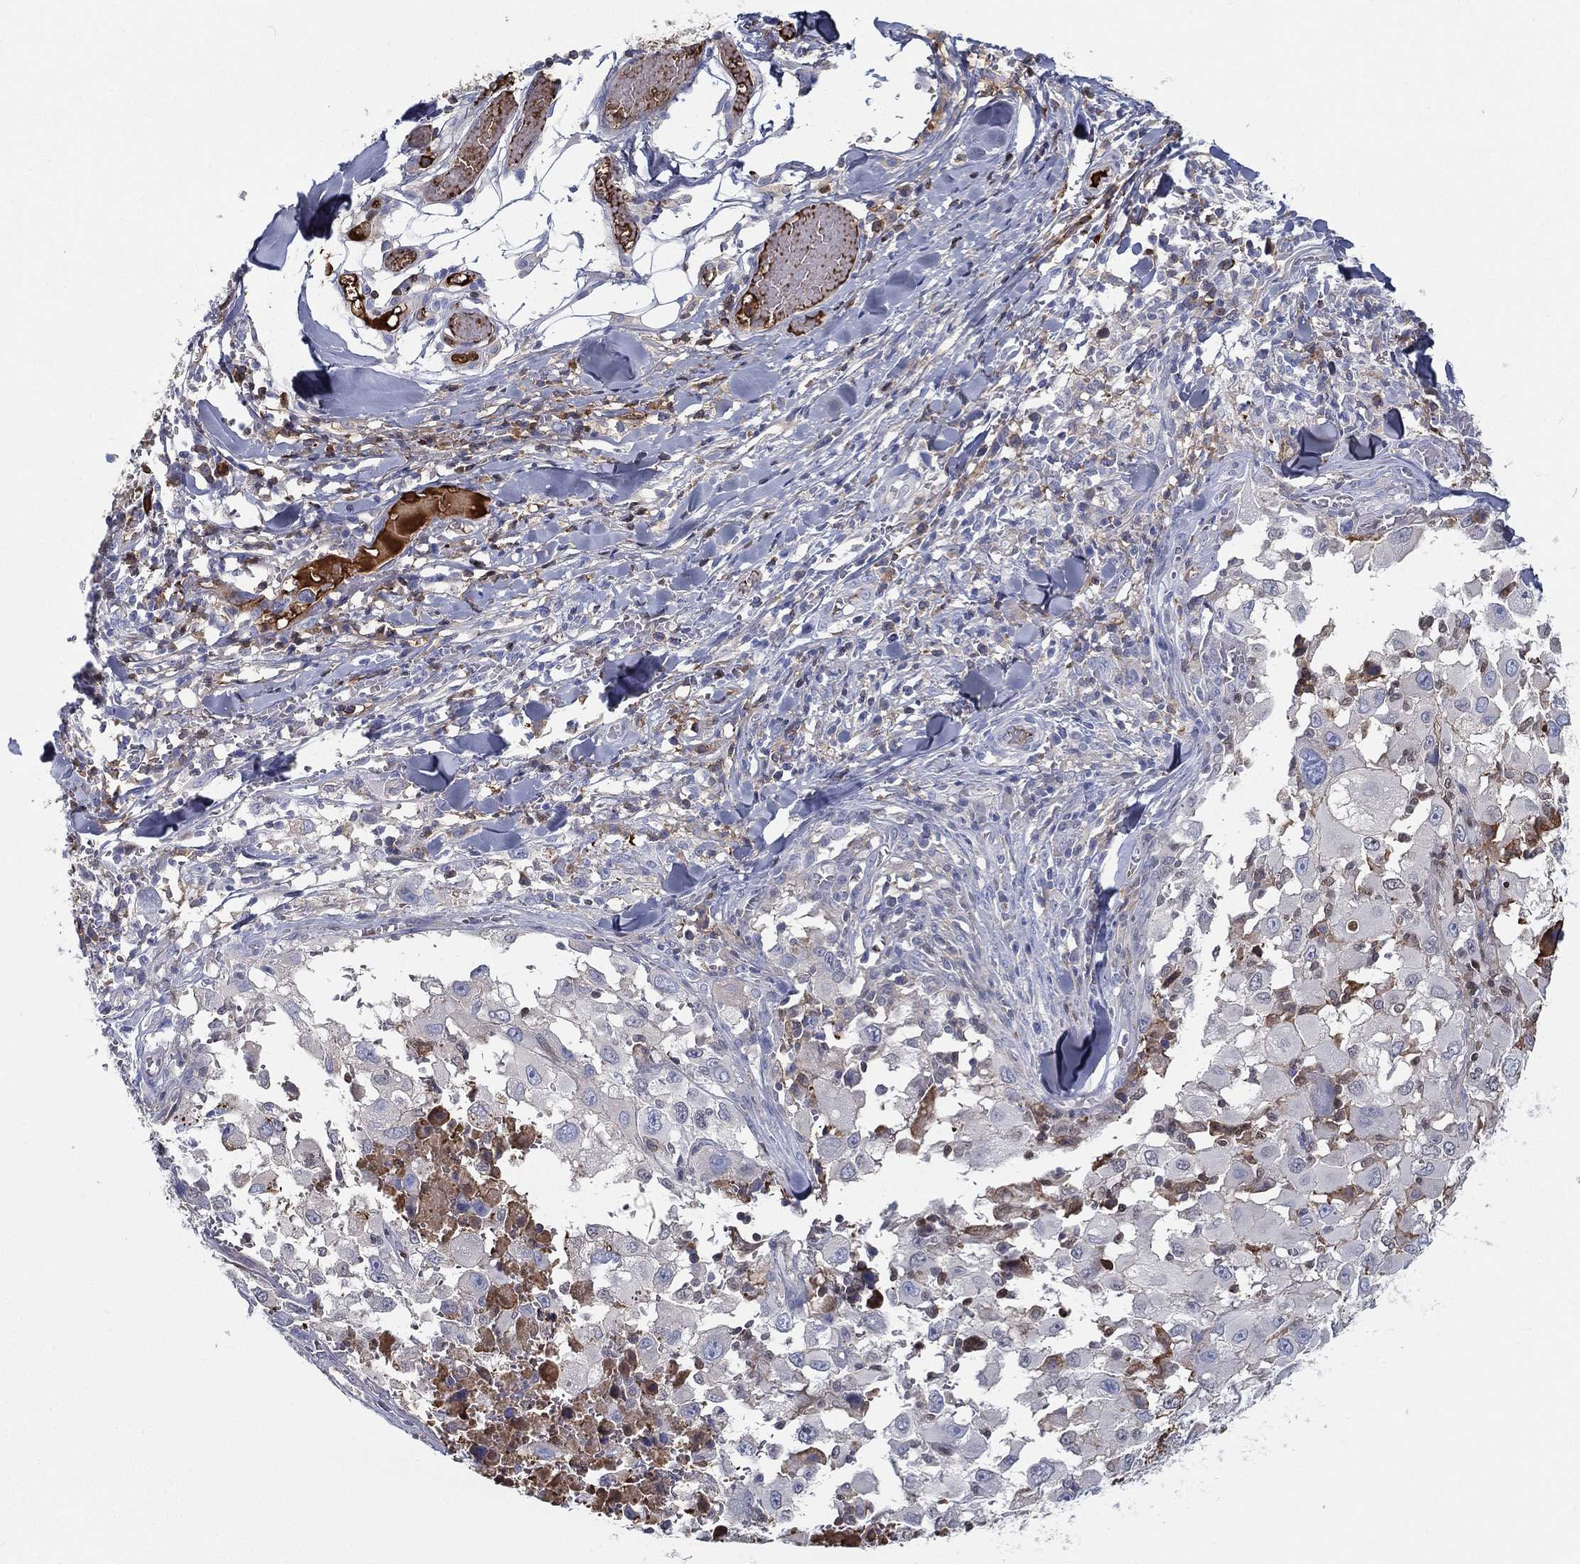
{"staining": {"intensity": "moderate", "quantity": "<25%", "location": "cytoplasmic/membranous"}, "tissue": "melanoma", "cell_type": "Tumor cells", "image_type": "cancer", "snomed": [{"axis": "morphology", "description": "Malignant melanoma, Metastatic site"}, {"axis": "topography", "description": "Lymph node"}], "caption": "A brown stain labels moderate cytoplasmic/membranous positivity of a protein in human malignant melanoma (metastatic site) tumor cells.", "gene": "IFNB1", "patient": {"sex": "male", "age": 50}}